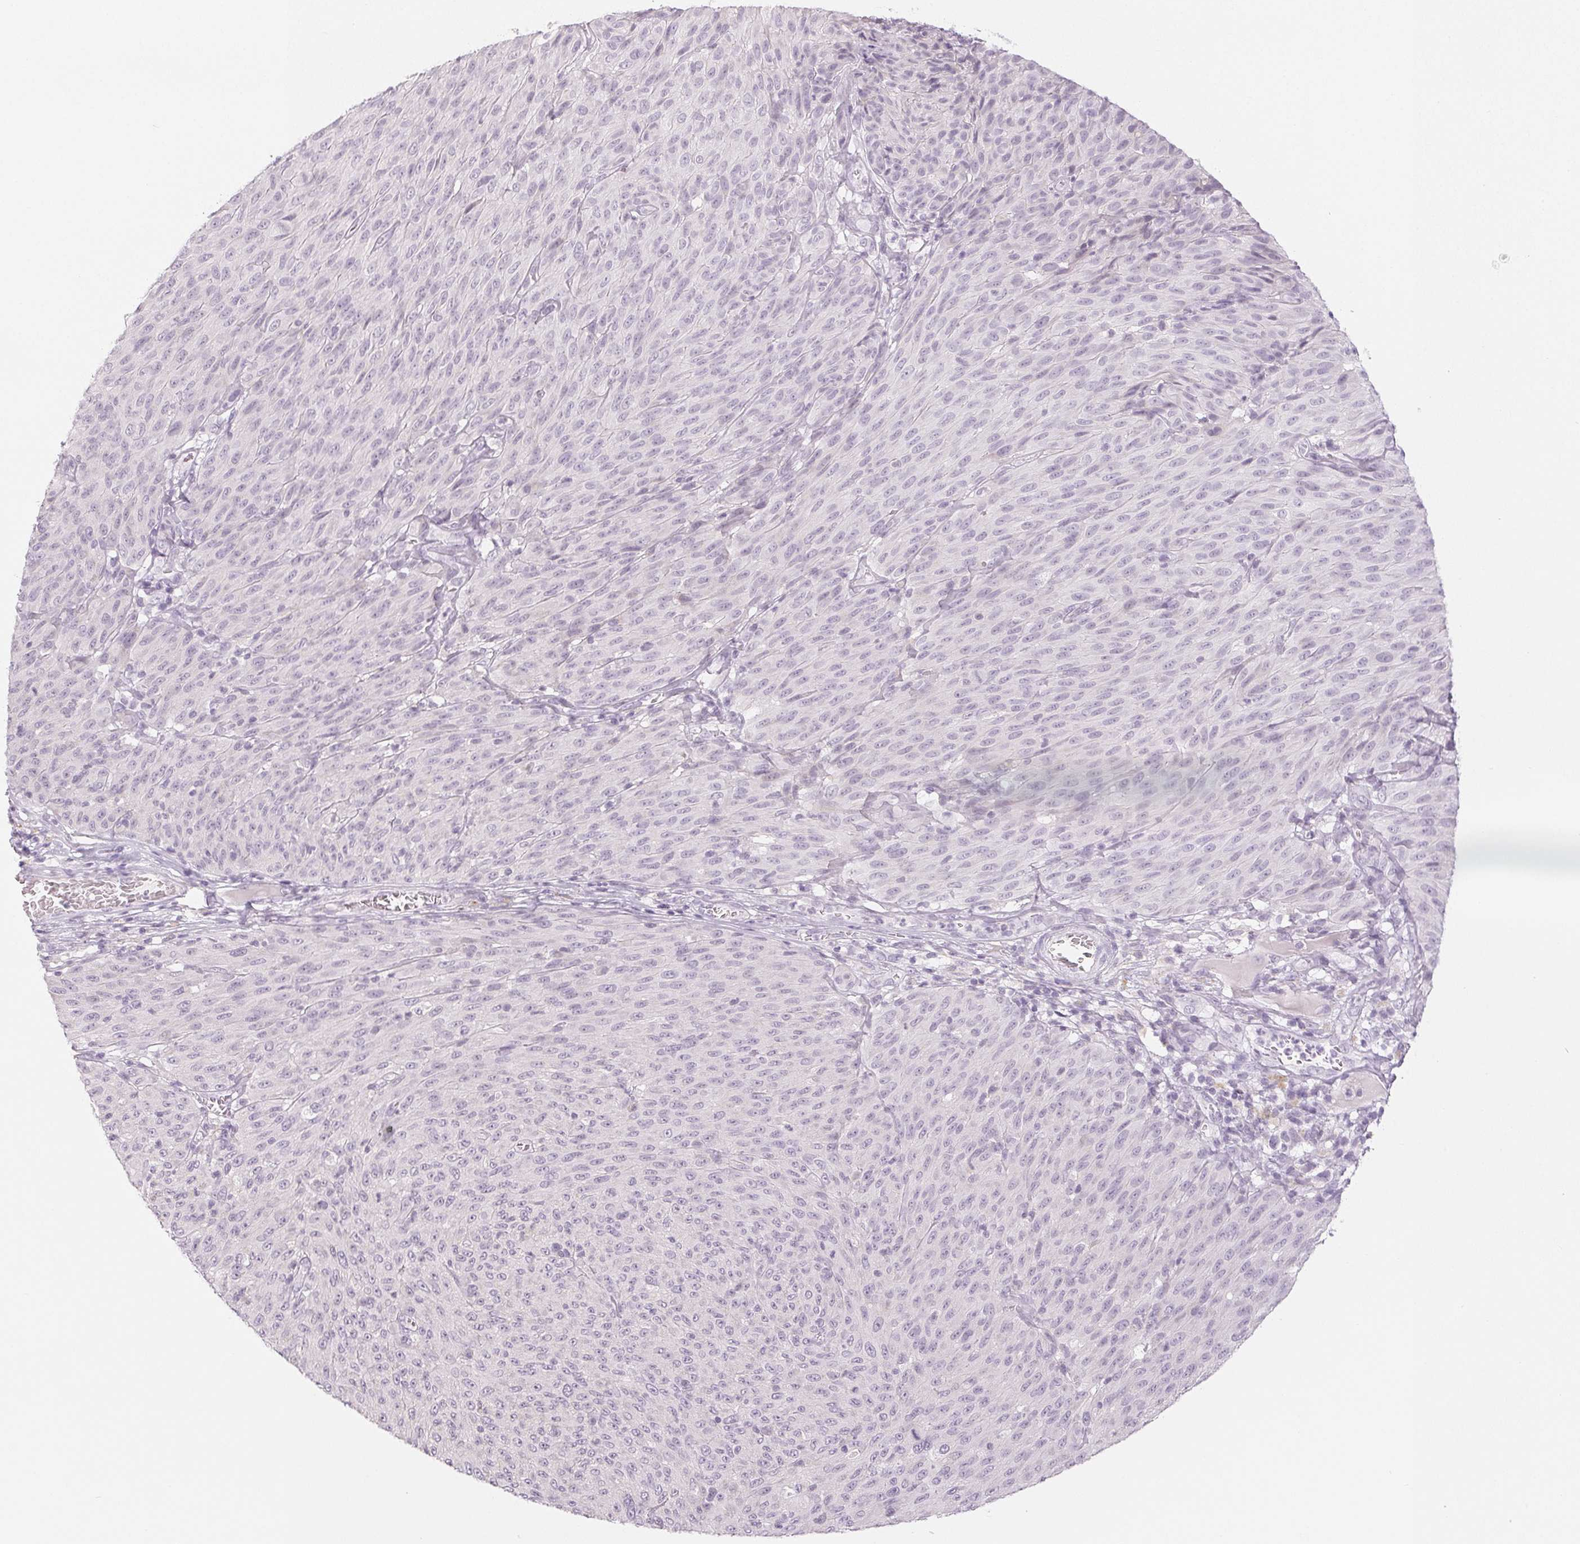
{"staining": {"intensity": "negative", "quantity": "none", "location": "none"}, "tissue": "melanoma", "cell_type": "Tumor cells", "image_type": "cancer", "snomed": [{"axis": "morphology", "description": "Malignant melanoma, NOS"}, {"axis": "topography", "description": "Skin"}], "caption": "Immunohistochemistry photomicrograph of neoplastic tissue: melanoma stained with DAB displays no significant protein expression in tumor cells.", "gene": "EHHADH", "patient": {"sex": "male", "age": 85}}